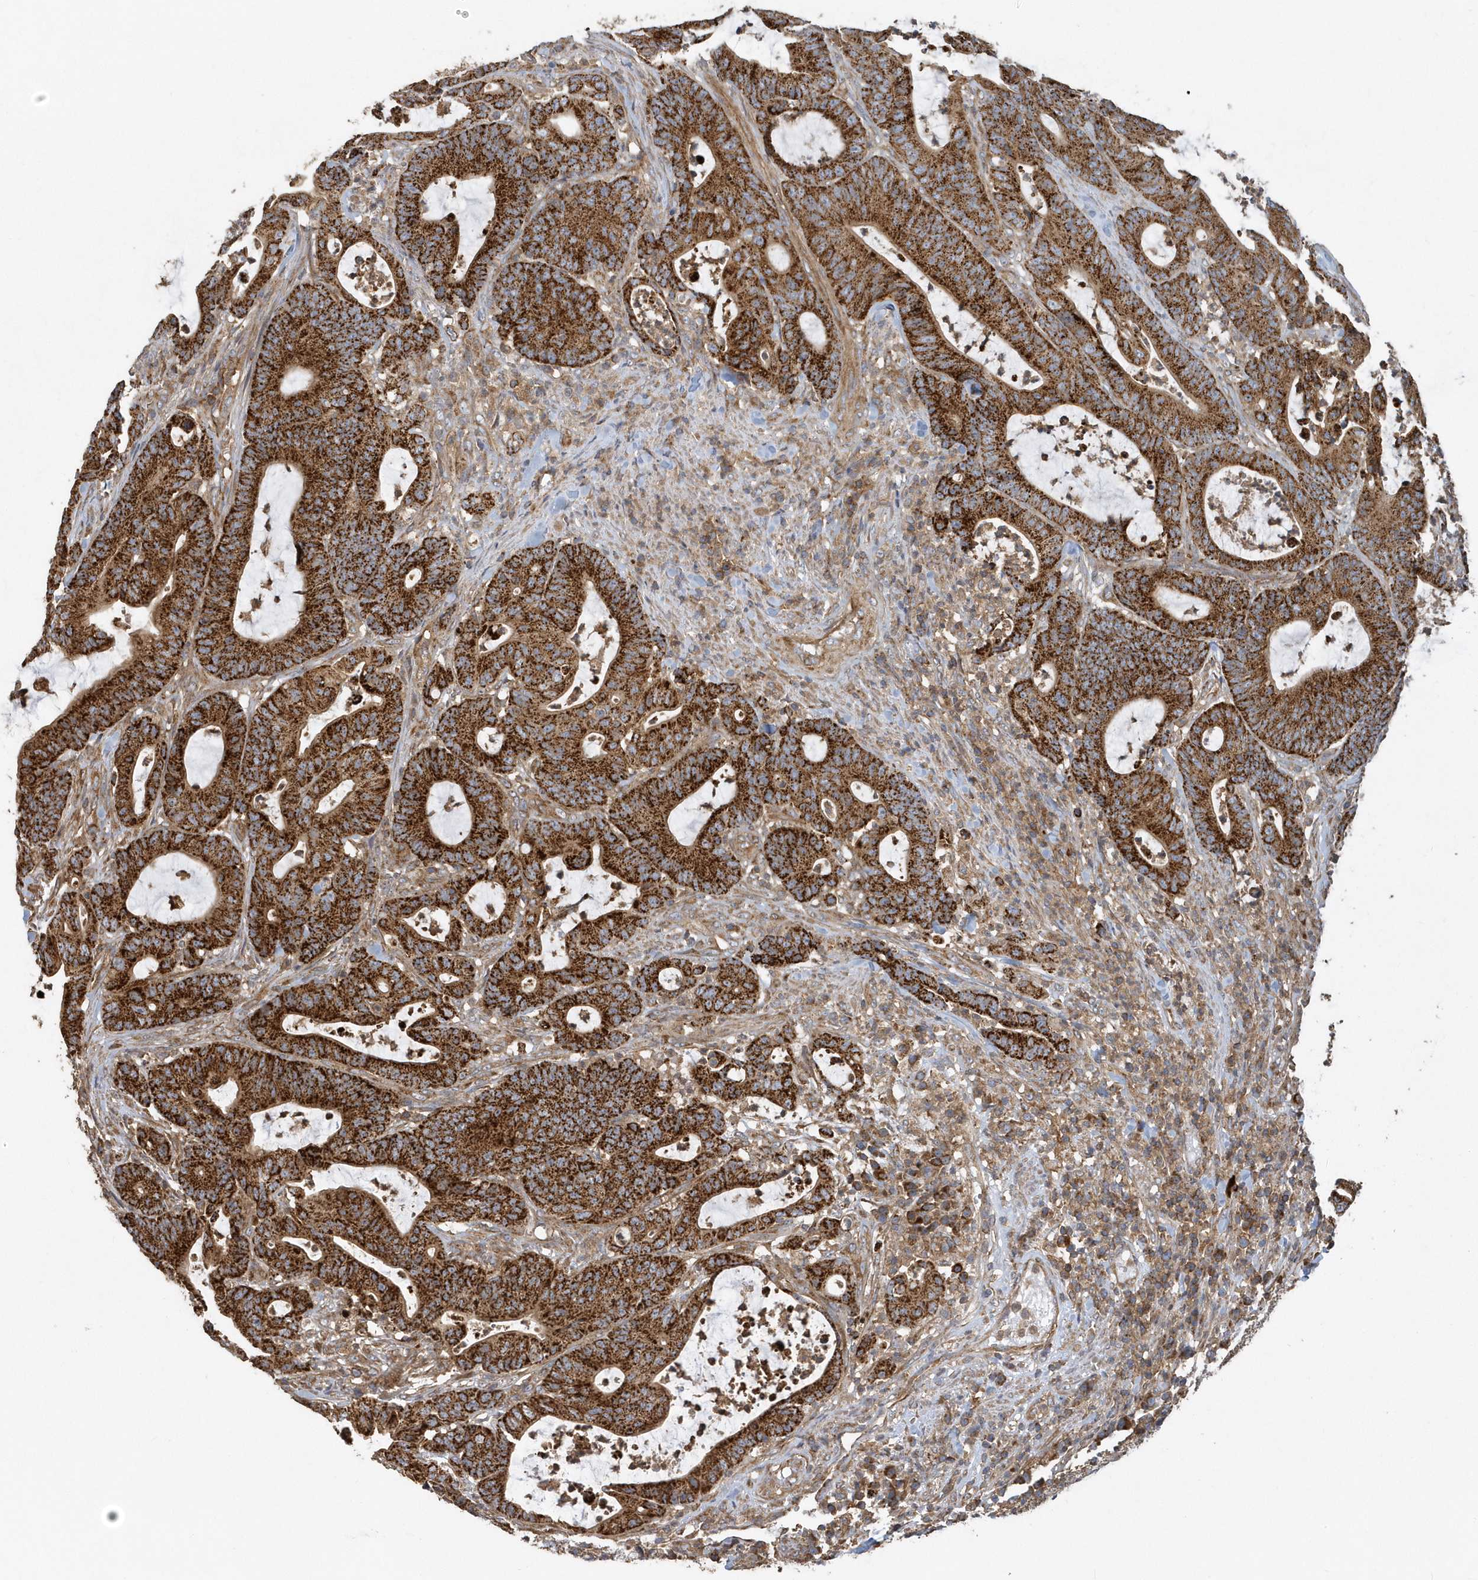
{"staining": {"intensity": "strong", "quantity": ">75%", "location": "cytoplasmic/membranous"}, "tissue": "colorectal cancer", "cell_type": "Tumor cells", "image_type": "cancer", "snomed": [{"axis": "morphology", "description": "Adenocarcinoma, NOS"}, {"axis": "topography", "description": "Colon"}], "caption": "Tumor cells display strong cytoplasmic/membranous positivity in about >75% of cells in colorectal cancer.", "gene": "TRAIP", "patient": {"sex": "female", "age": 84}}